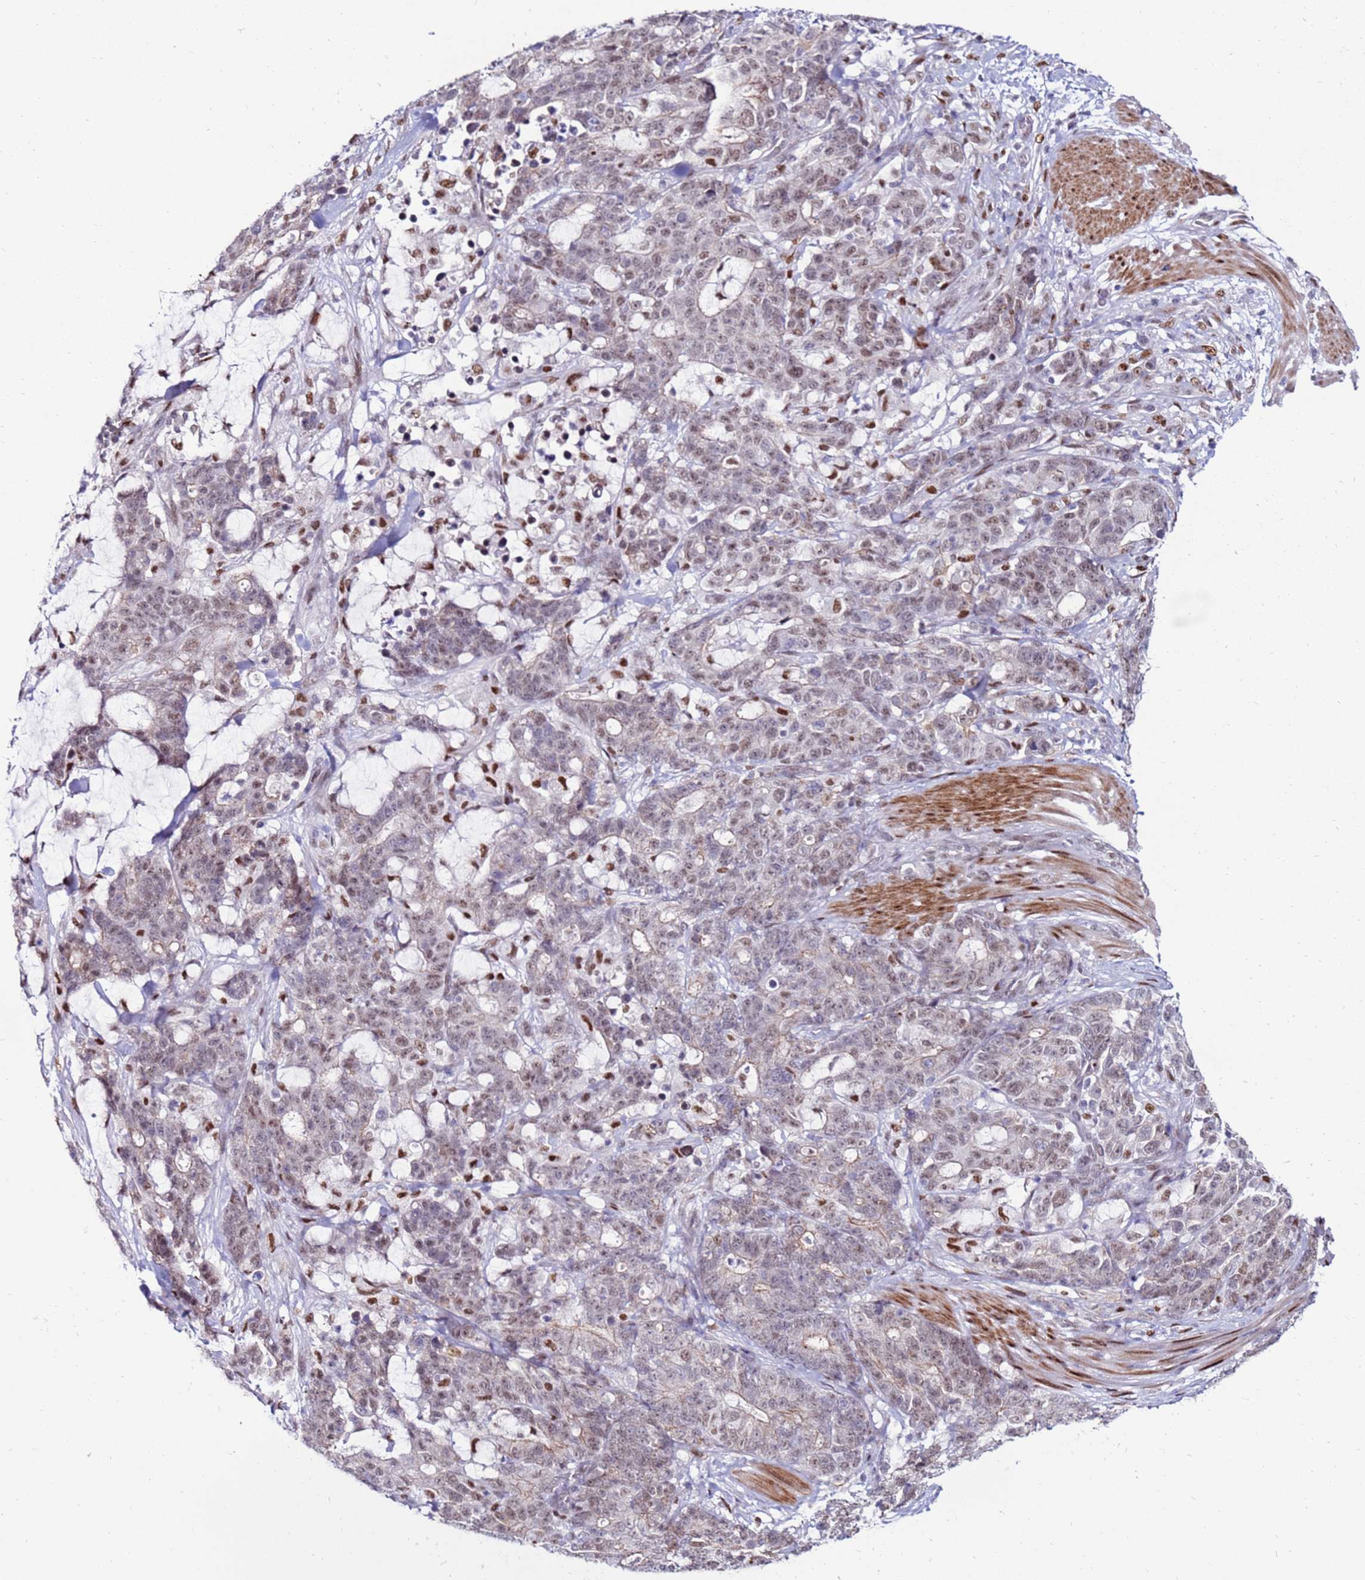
{"staining": {"intensity": "weak", "quantity": "25%-75%", "location": "nuclear"}, "tissue": "stomach cancer", "cell_type": "Tumor cells", "image_type": "cancer", "snomed": [{"axis": "morphology", "description": "Normal tissue, NOS"}, {"axis": "morphology", "description": "Adenocarcinoma, NOS"}, {"axis": "topography", "description": "Stomach"}], "caption": "Stomach cancer (adenocarcinoma) tissue demonstrates weak nuclear positivity in about 25%-75% of tumor cells (DAB (3,3'-diaminobenzidine) = brown stain, brightfield microscopy at high magnification).", "gene": "KPNA4", "patient": {"sex": "female", "age": 64}}